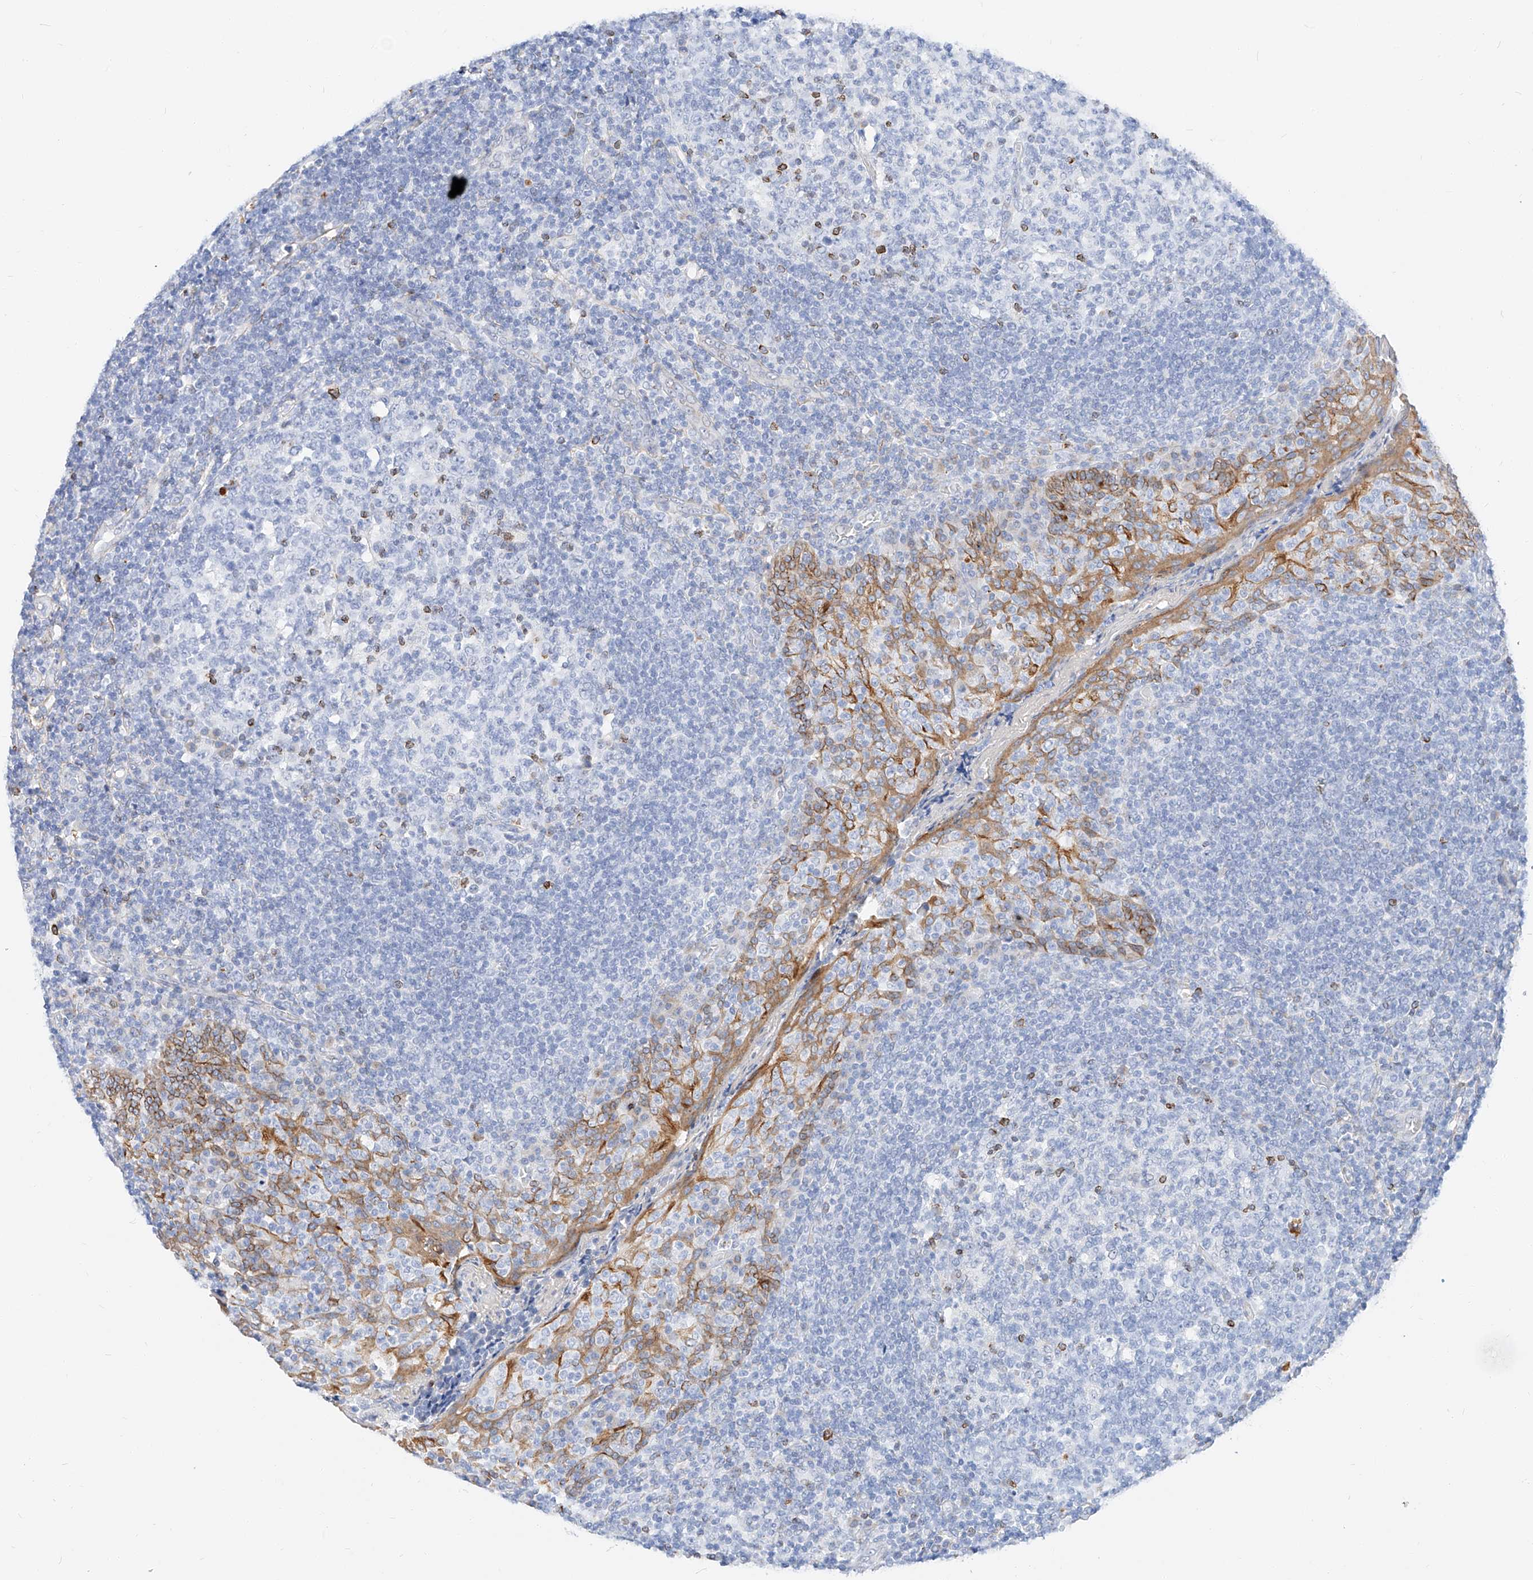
{"staining": {"intensity": "moderate", "quantity": "<25%", "location": "cytoplasmic/membranous"}, "tissue": "tonsil", "cell_type": "Germinal center cells", "image_type": "normal", "snomed": [{"axis": "morphology", "description": "Normal tissue, NOS"}, {"axis": "topography", "description": "Tonsil"}], "caption": "A micrograph of human tonsil stained for a protein reveals moderate cytoplasmic/membranous brown staining in germinal center cells. (DAB (3,3'-diaminobenzidine) = brown stain, brightfield microscopy at high magnification).", "gene": "MAP7", "patient": {"sex": "female", "age": 19}}